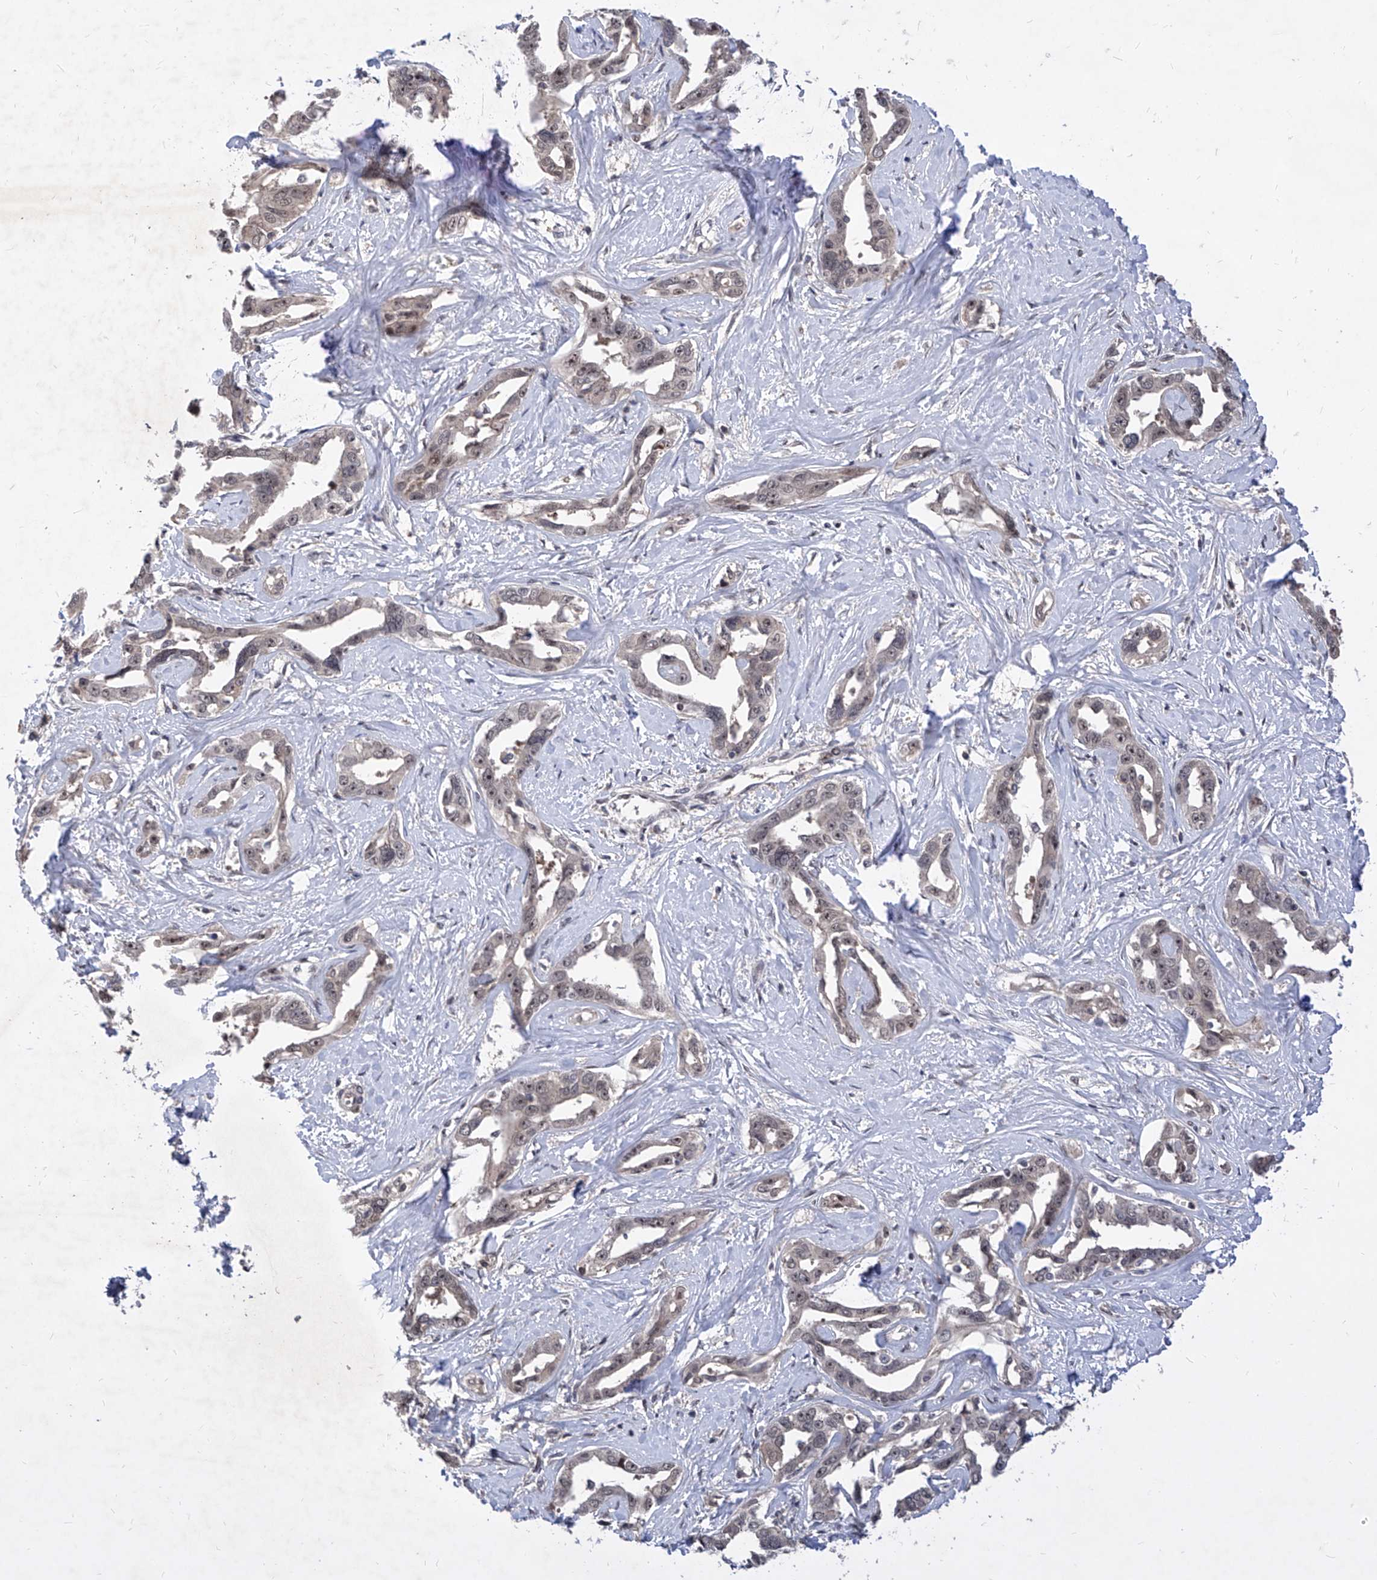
{"staining": {"intensity": "negative", "quantity": "none", "location": "none"}, "tissue": "liver cancer", "cell_type": "Tumor cells", "image_type": "cancer", "snomed": [{"axis": "morphology", "description": "Cholangiocarcinoma"}, {"axis": "topography", "description": "Liver"}], "caption": "High power microscopy image of an immunohistochemistry image of liver cancer, revealing no significant staining in tumor cells.", "gene": "LGR4", "patient": {"sex": "male", "age": 59}}